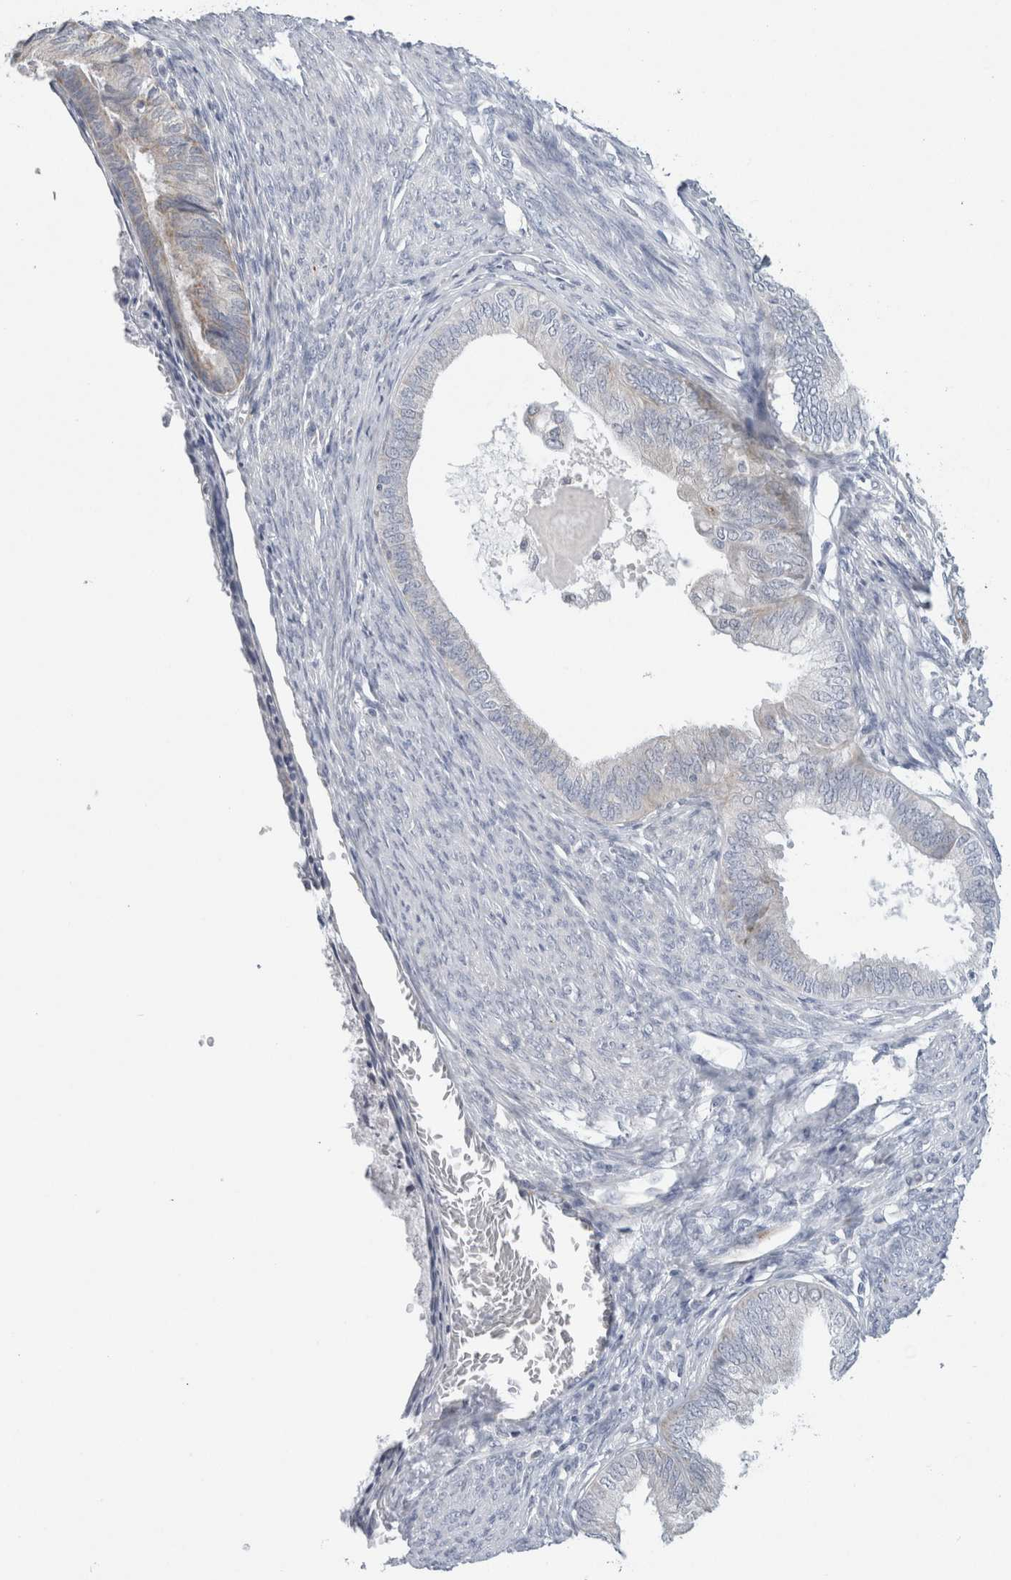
{"staining": {"intensity": "weak", "quantity": "<25%", "location": "cytoplasmic/membranous"}, "tissue": "endometrial cancer", "cell_type": "Tumor cells", "image_type": "cancer", "snomed": [{"axis": "morphology", "description": "Adenocarcinoma, NOS"}, {"axis": "topography", "description": "Endometrium"}], "caption": "Human endometrial adenocarcinoma stained for a protein using immunohistochemistry (IHC) displays no staining in tumor cells.", "gene": "FAHD1", "patient": {"sex": "female", "age": 86}}